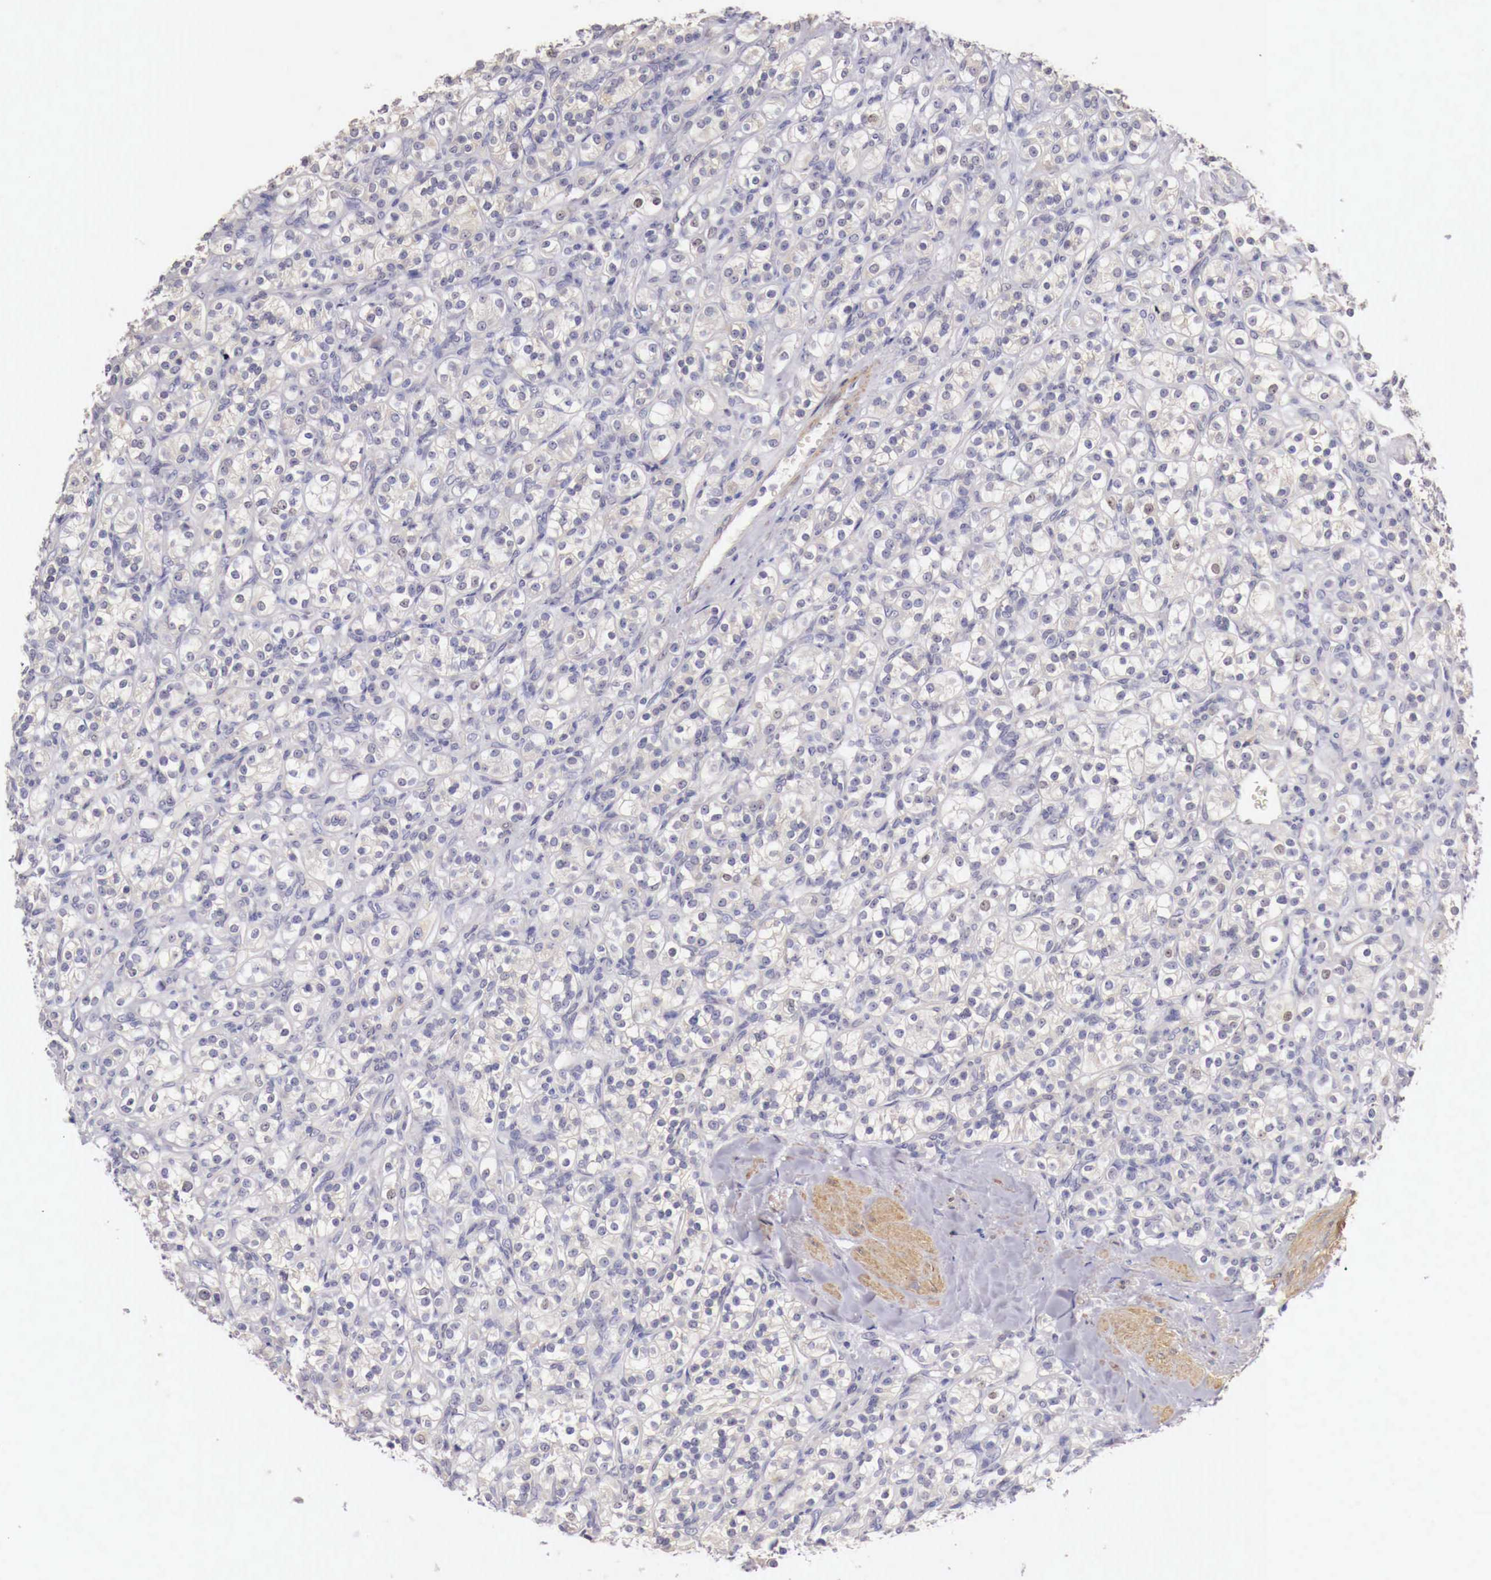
{"staining": {"intensity": "negative", "quantity": "none", "location": "none"}, "tissue": "renal cancer", "cell_type": "Tumor cells", "image_type": "cancer", "snomed": [{"axis": "morphology", "description": "Adenocarcinoma, NOS"}, {"axis": "topography", "description": "Kidney"}], "caption": "An image of adenocarcinoma (renal) stained for a protein demonstrates no brown staining in tumor cells.", "gene": "ENOX2", "patient": {"sex": "male", "age": 77}}